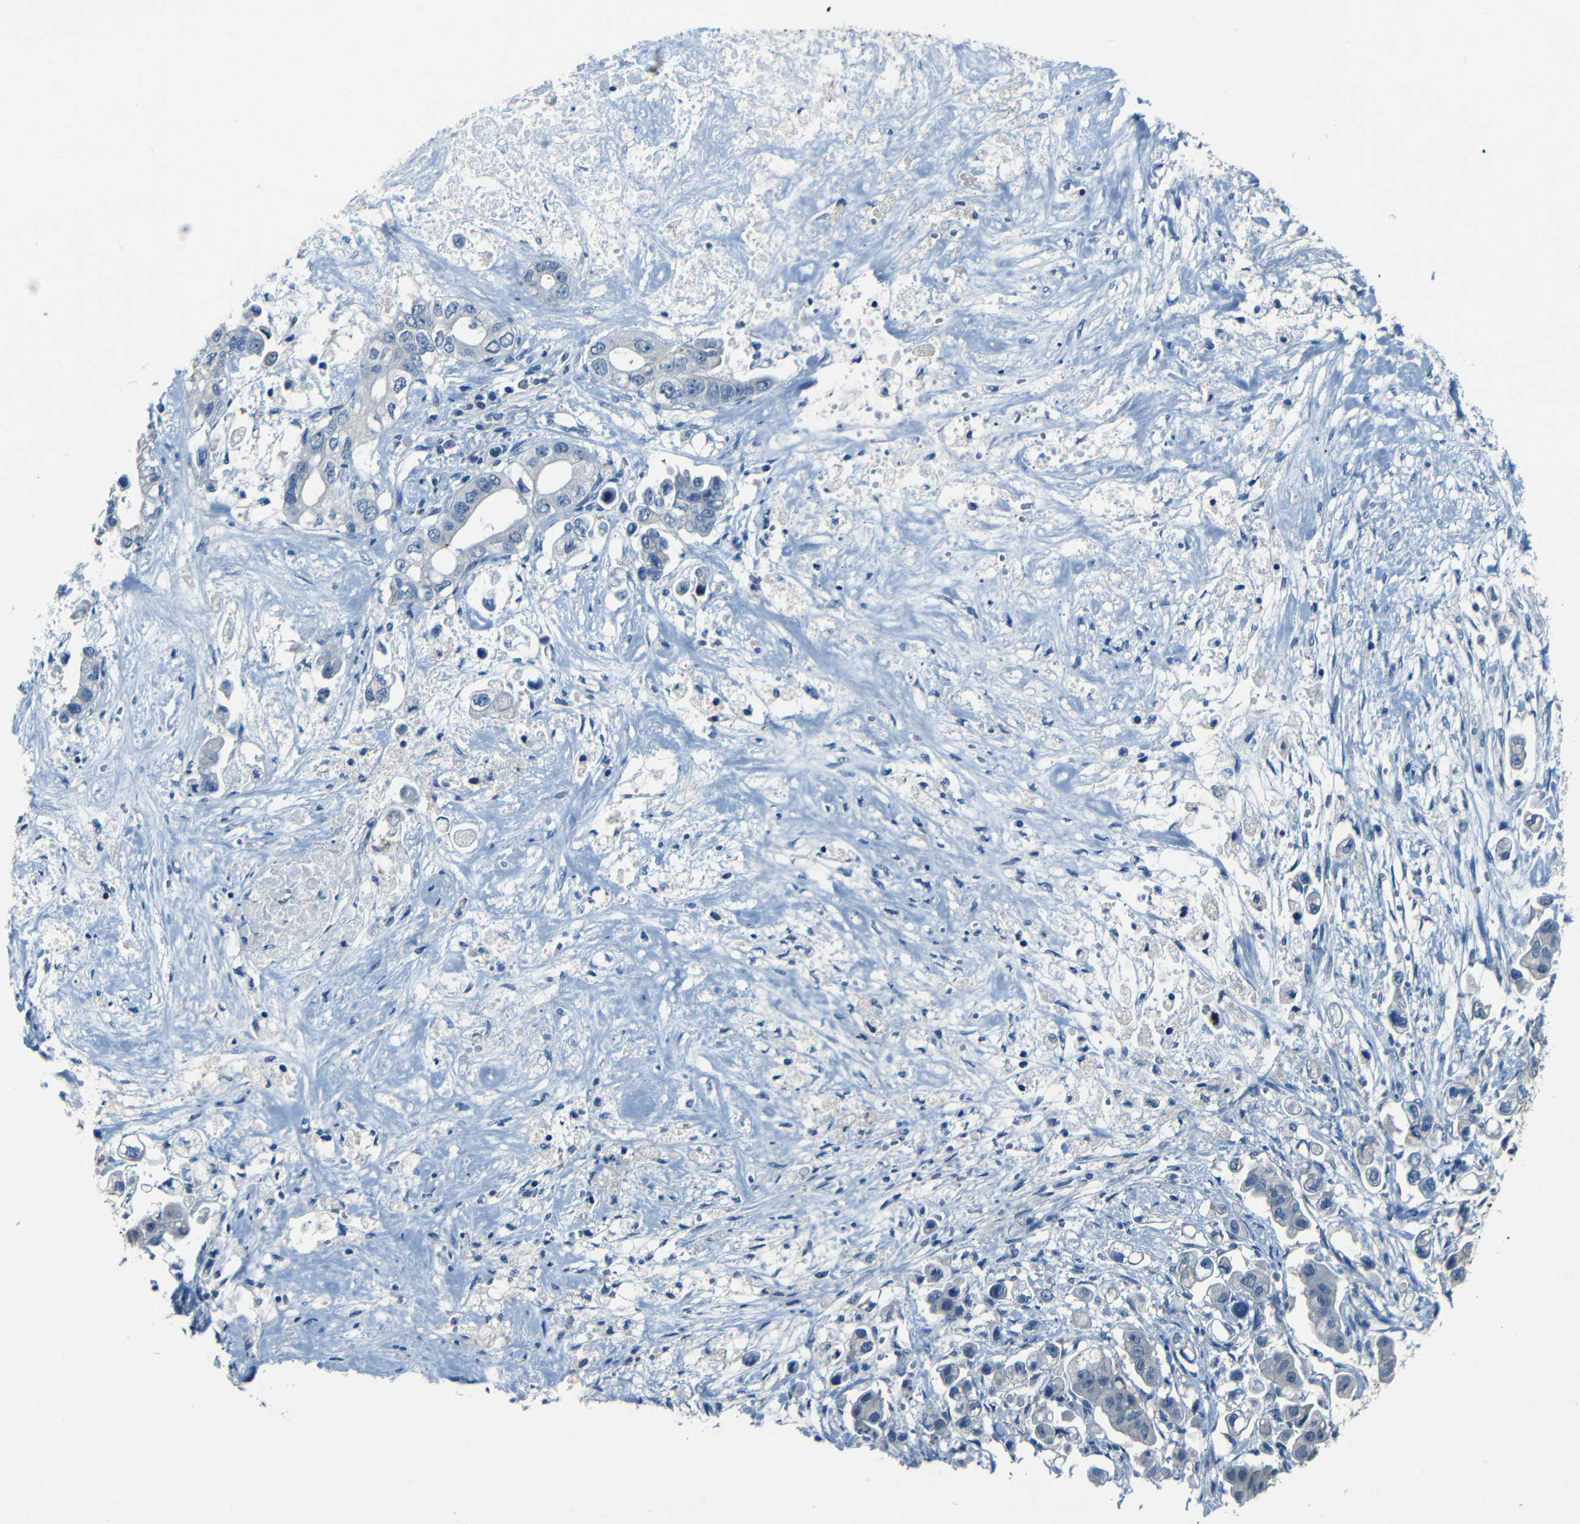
{"staining": {"intensity": "negative", "quantity": "none", "location": "none"}, "tissue": "stomach cancer", "cell_type": "Tumor cells", "image_type": "cancer", "snomed": [{"axis": "morphology", "description": "Adenocarcinoma, NOS"}, {"axis": "topography", "description": "Stomach"}], "caption": "High magnification brightfield microscopy of stomach adenocarcinoma stained with DAB (3,3'-diaminobenzidine) (brown) and counterstained with hematoxylin (blue): tumor cells show no significant positivity.", "gene": "ZMAT1", "patient": {"sex": "male", "age": 62}}